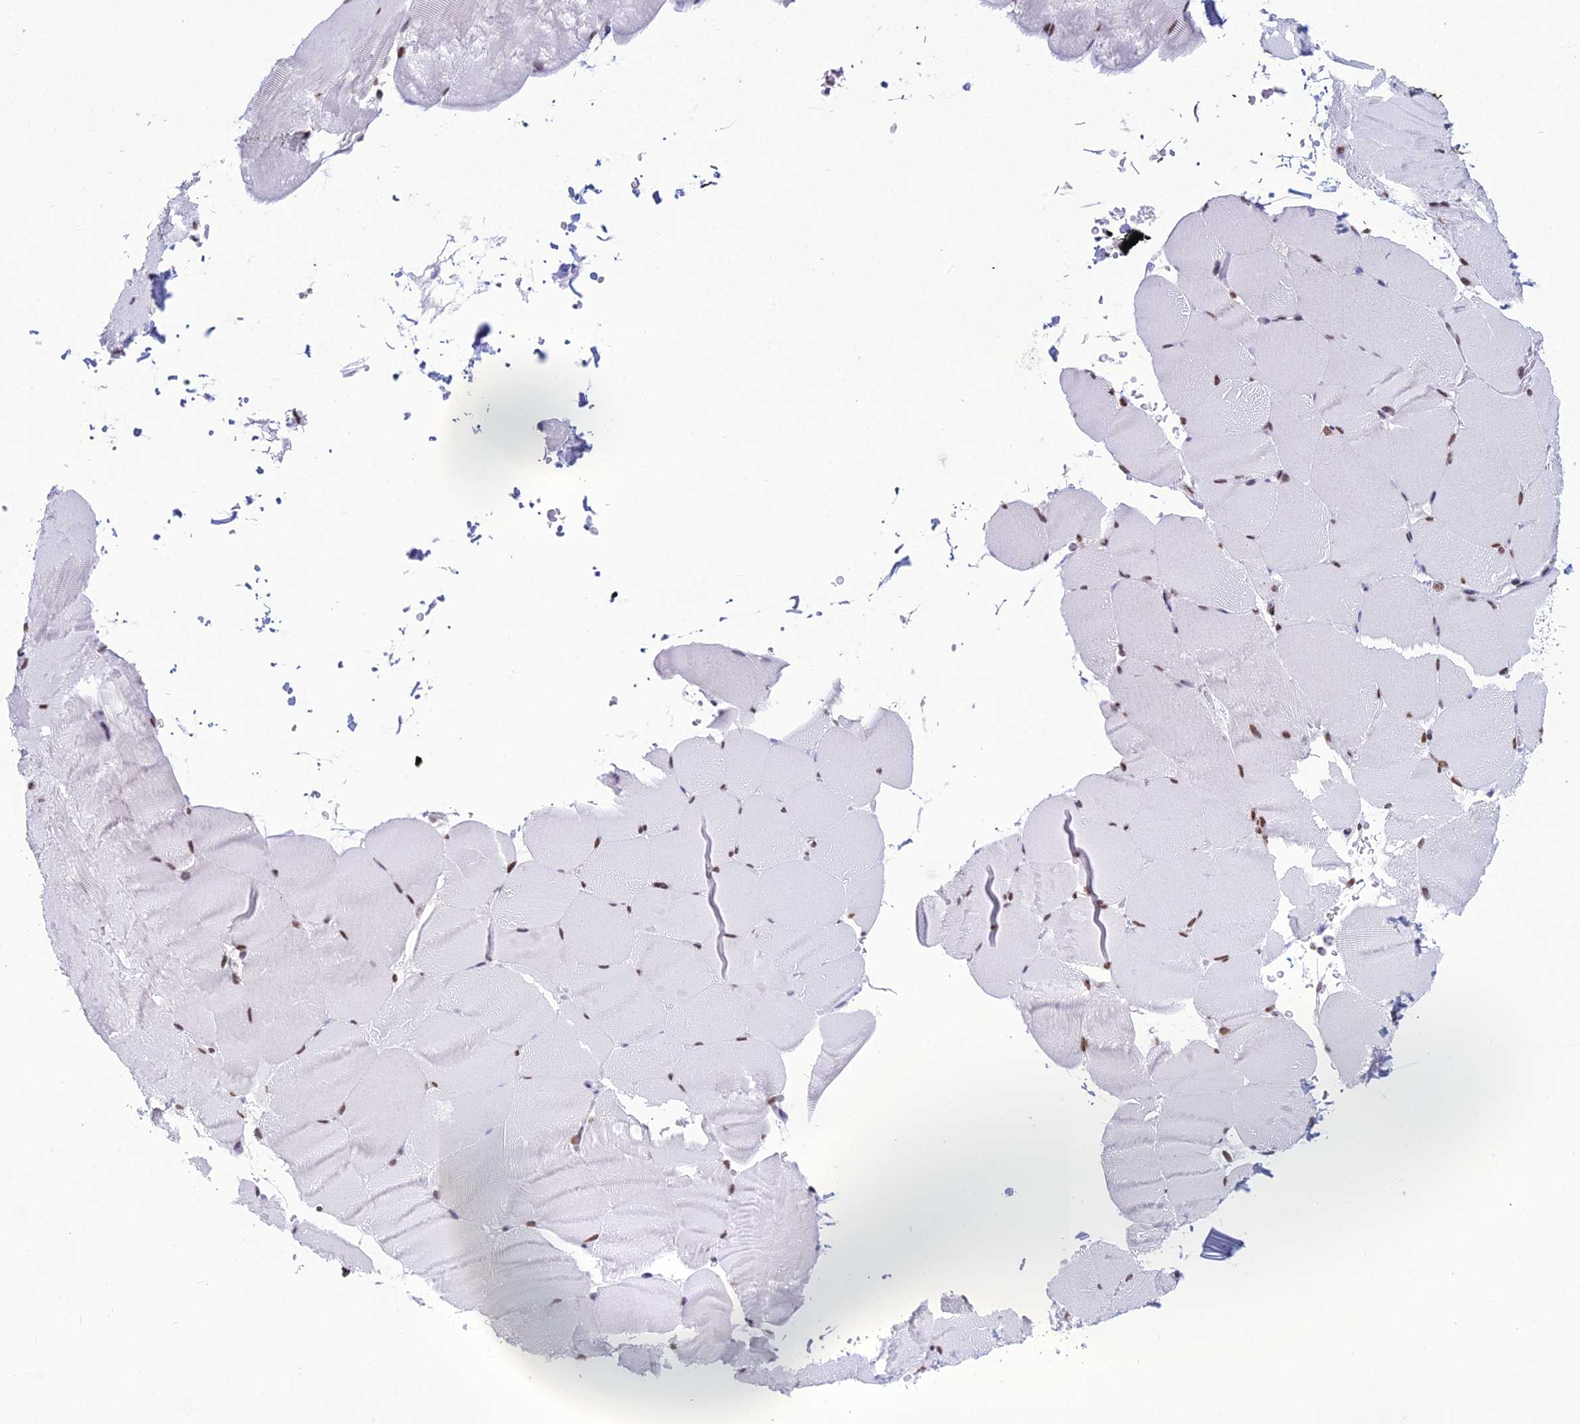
{"staining": {"intensity": "strong", "quantity": "25%-75%", "location": "nuclear"}, "tissue": "skeletal muscle", "cell_type": "Myocytes", "image_type": "normal", "snomed": [{"axis": "morphology", "description": "Normal tissue, NOS"}, {"axis": "topography", "description": "Skeletal muscle"}, {"axis": "topography", "description": "Parathyroid gland"}], "caption": "Strong nuclear positivity is identified in about 25%-75% of myocytes in unremarkable skeletal muscle. Immunohistochemistry stains the protein of interest in brown and the nuclei are stained blue.", "gene": "PRAMEF12", "patient": {"sex": "female", "age": 37}}